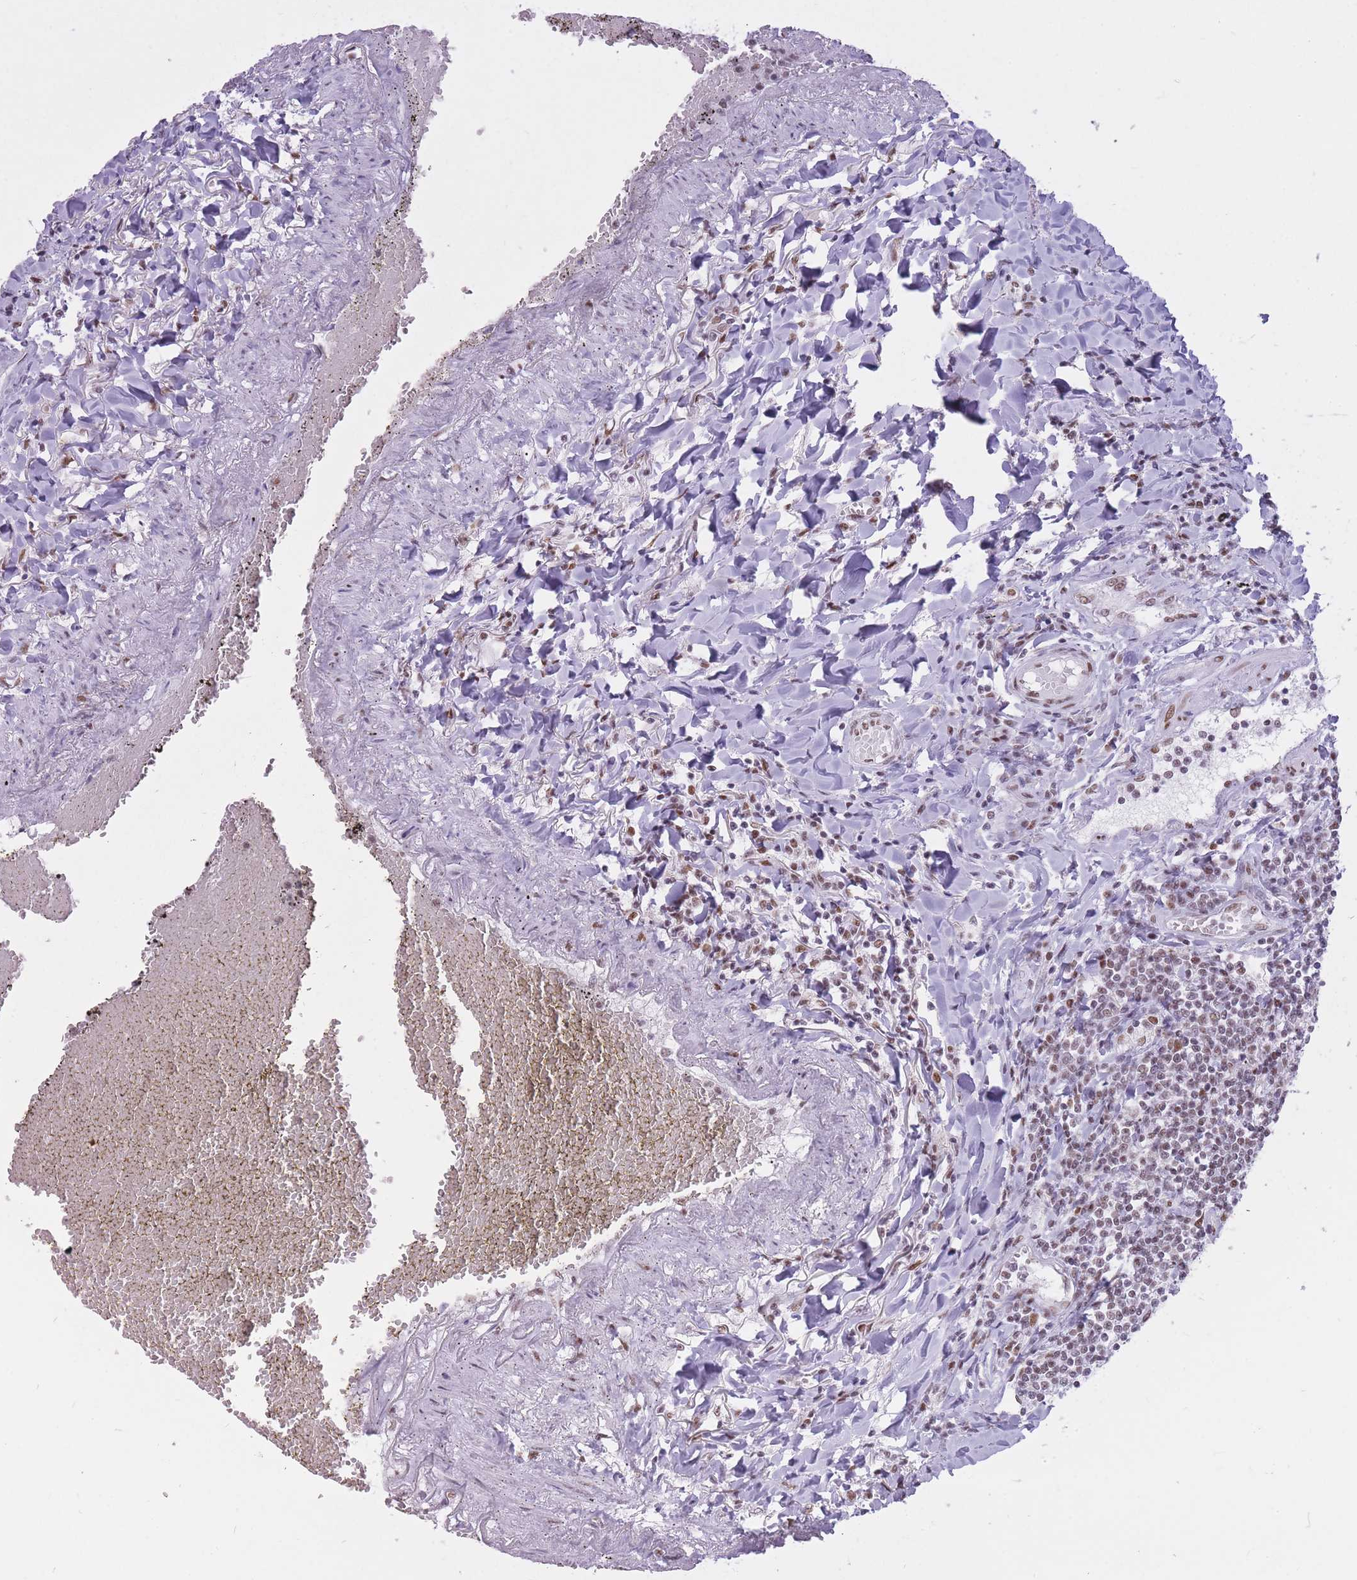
{"staining": {"intensity": "moderate", "quantity": "25%-75%", "location": "nuclear"}, "tissue": "lymphoma", "cell_type": "Tumor cells", "image_type": "cancer", "snomed": [{"axis": "morphology", "description": "Malignant lymphoma, non-Hodgkin's type, Low grade"}, {"axis": "topography", "description": "Lung"}], "caption": "Protein expression analysis of human malignant lymphoma, non-Hodgkin's type (low-grade) reveals moderate nuclear staining in approximately 25%-75% of tumor cells.", "gene": "HNRNPUL1", "patient": {"sex": "female", "age": 71}}